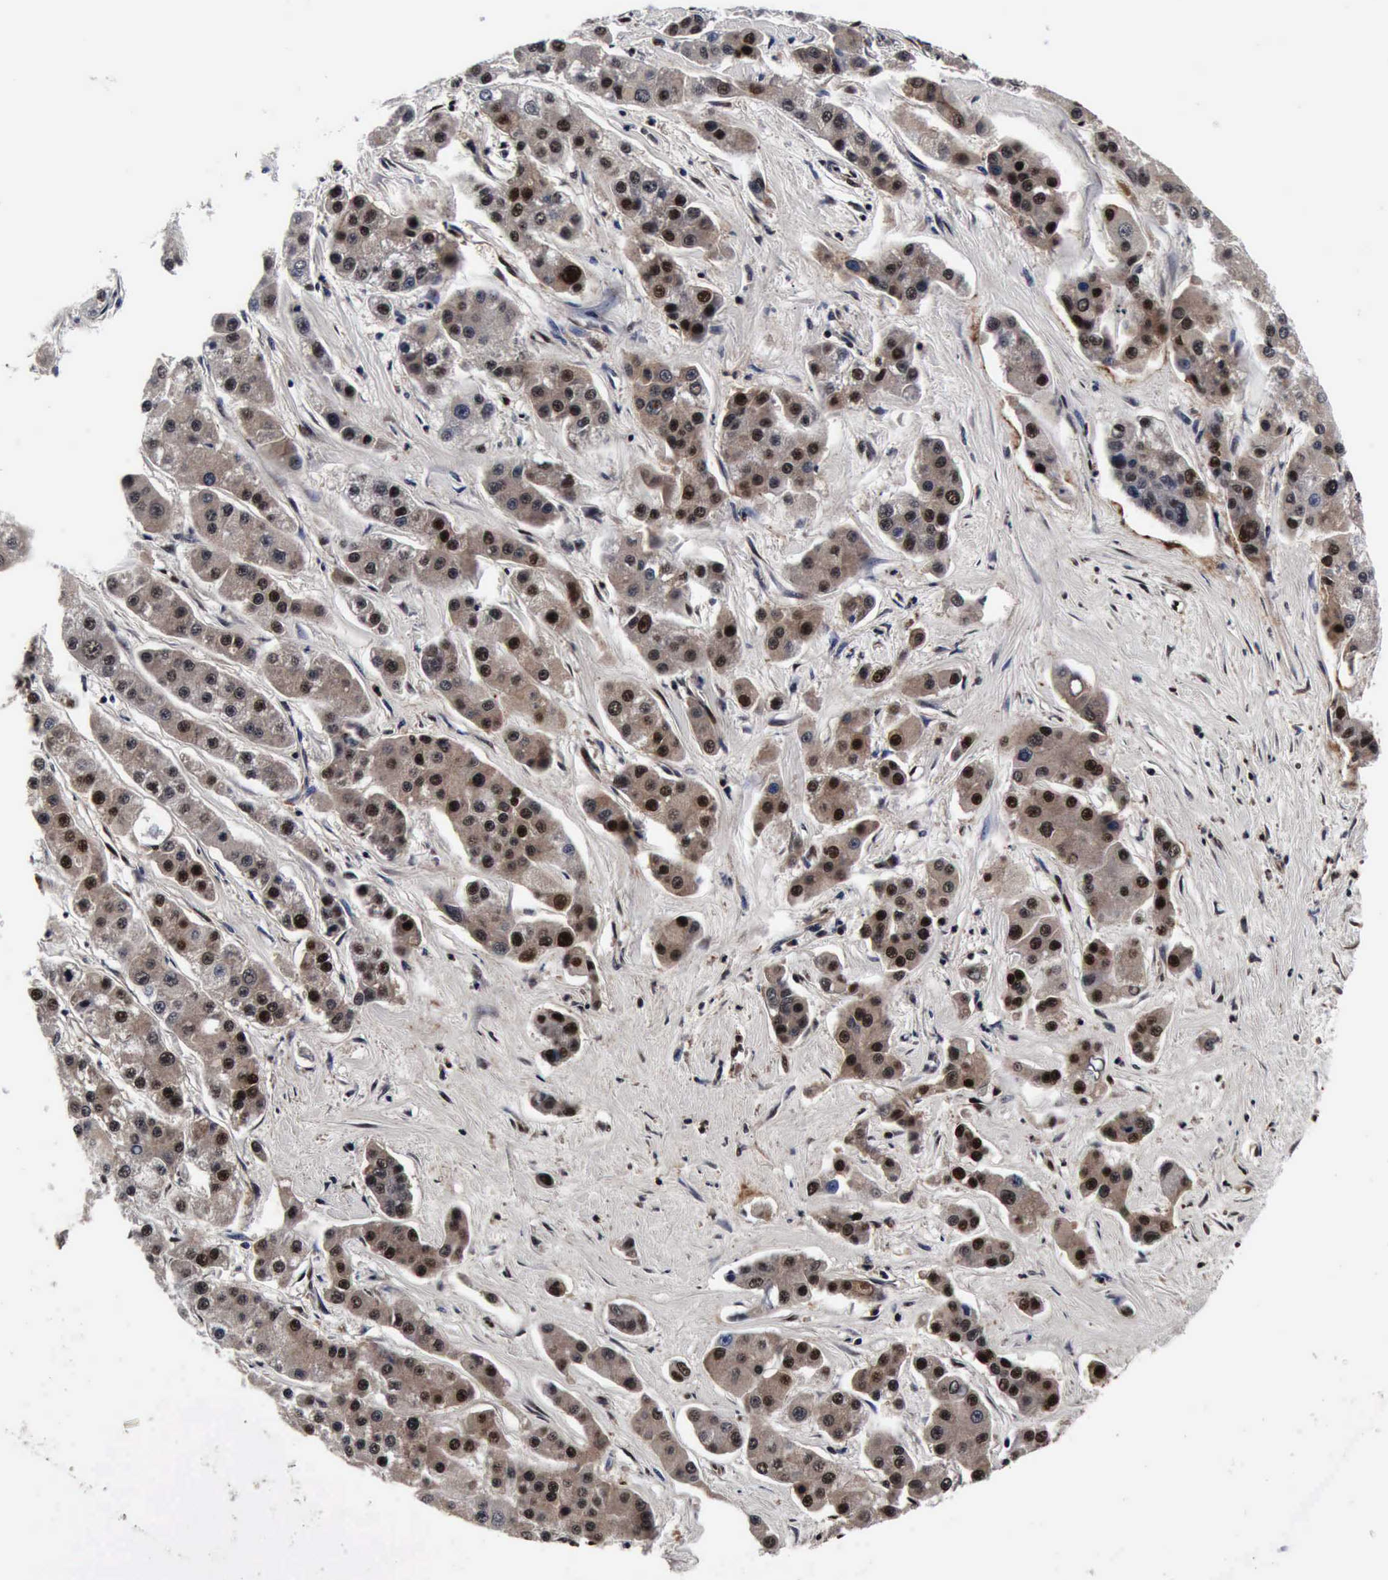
{"staining": {"intensity": "moderate", "quantity": "25%-75%", "location": "cytoplasmic/membranous,nuclear"}, "tissue": "liver cancer", "cell_type": "Tumor cells", "image_type": "cancer", "snomed": [{"axis": "morphology", "description": "Carcinoma, Hepatocellular, NOS"}, {"axis": "topography", "description": "Liver"}], "caption": "Tumor cells show medium levels of moderate cytoplasmic/membranous and nuclear staining in about 25%-75% of cells in liver cancer.", "gene": "UBC", "patient": {"sex": "female", "age": 85}}